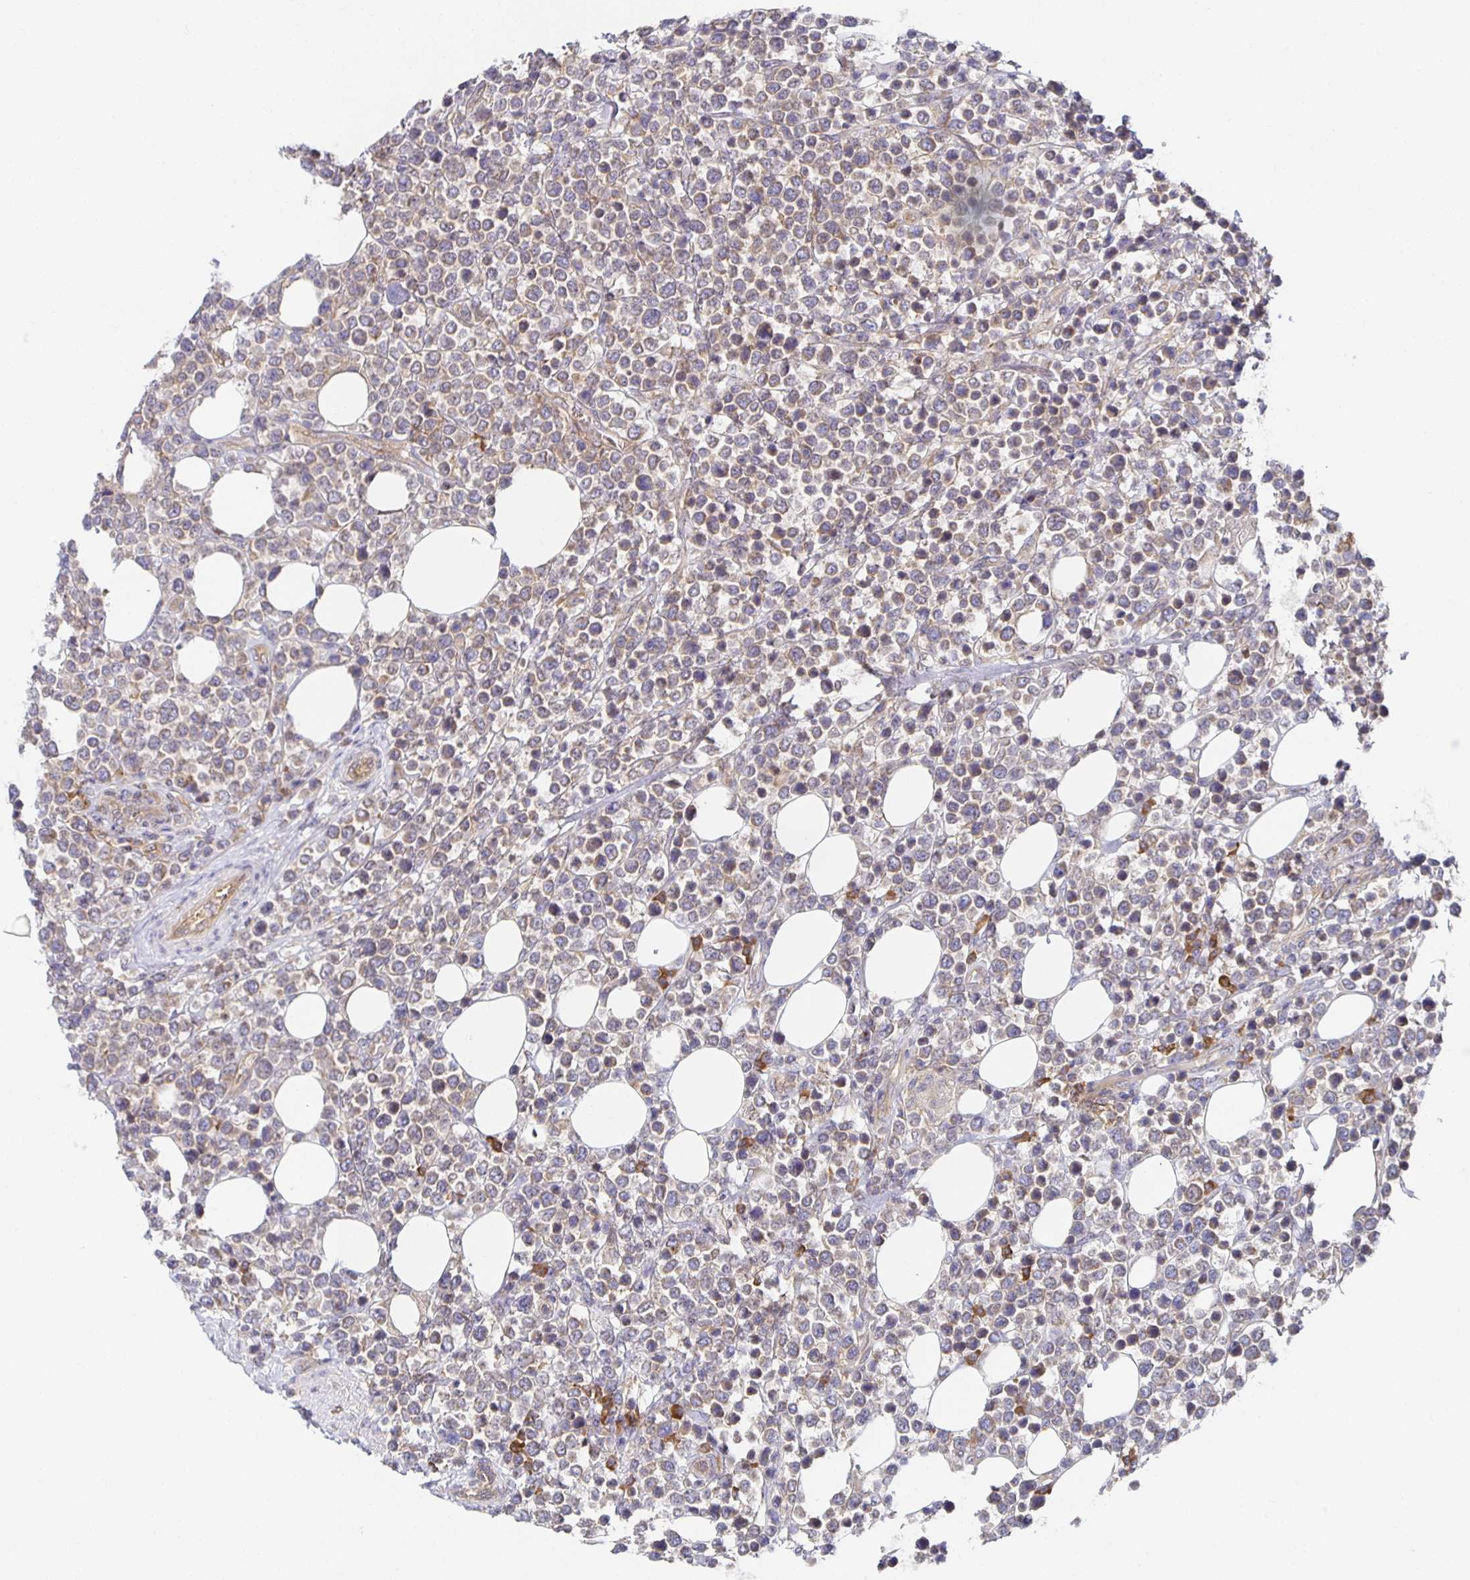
{"staining": {"intensity": "weak", "quantity": "<25%", "location": "cytoplasmic/membranous"}, "tissue": "lymphoma", "cell_type": "Tumor cells", "image_type": "cancer", "snomed": [{"axis": "morphology", "description": "Malignant lymphoma, non-Hodgkin's type, High grade"}, {"axis": "topography", "description": "Soft tissue"}], "caption": "Tumor cells are negative for protein expression in human high-grade malignant lymphoma, non-Hodgkin's type. The staining was performed using DAB to visualize the protein expression in brown, while the nuclei were stained in blue with hematoxylin (Magnification: 20x).", "gene": "BAD", "patient": {"sex": "female", "age": 56}}